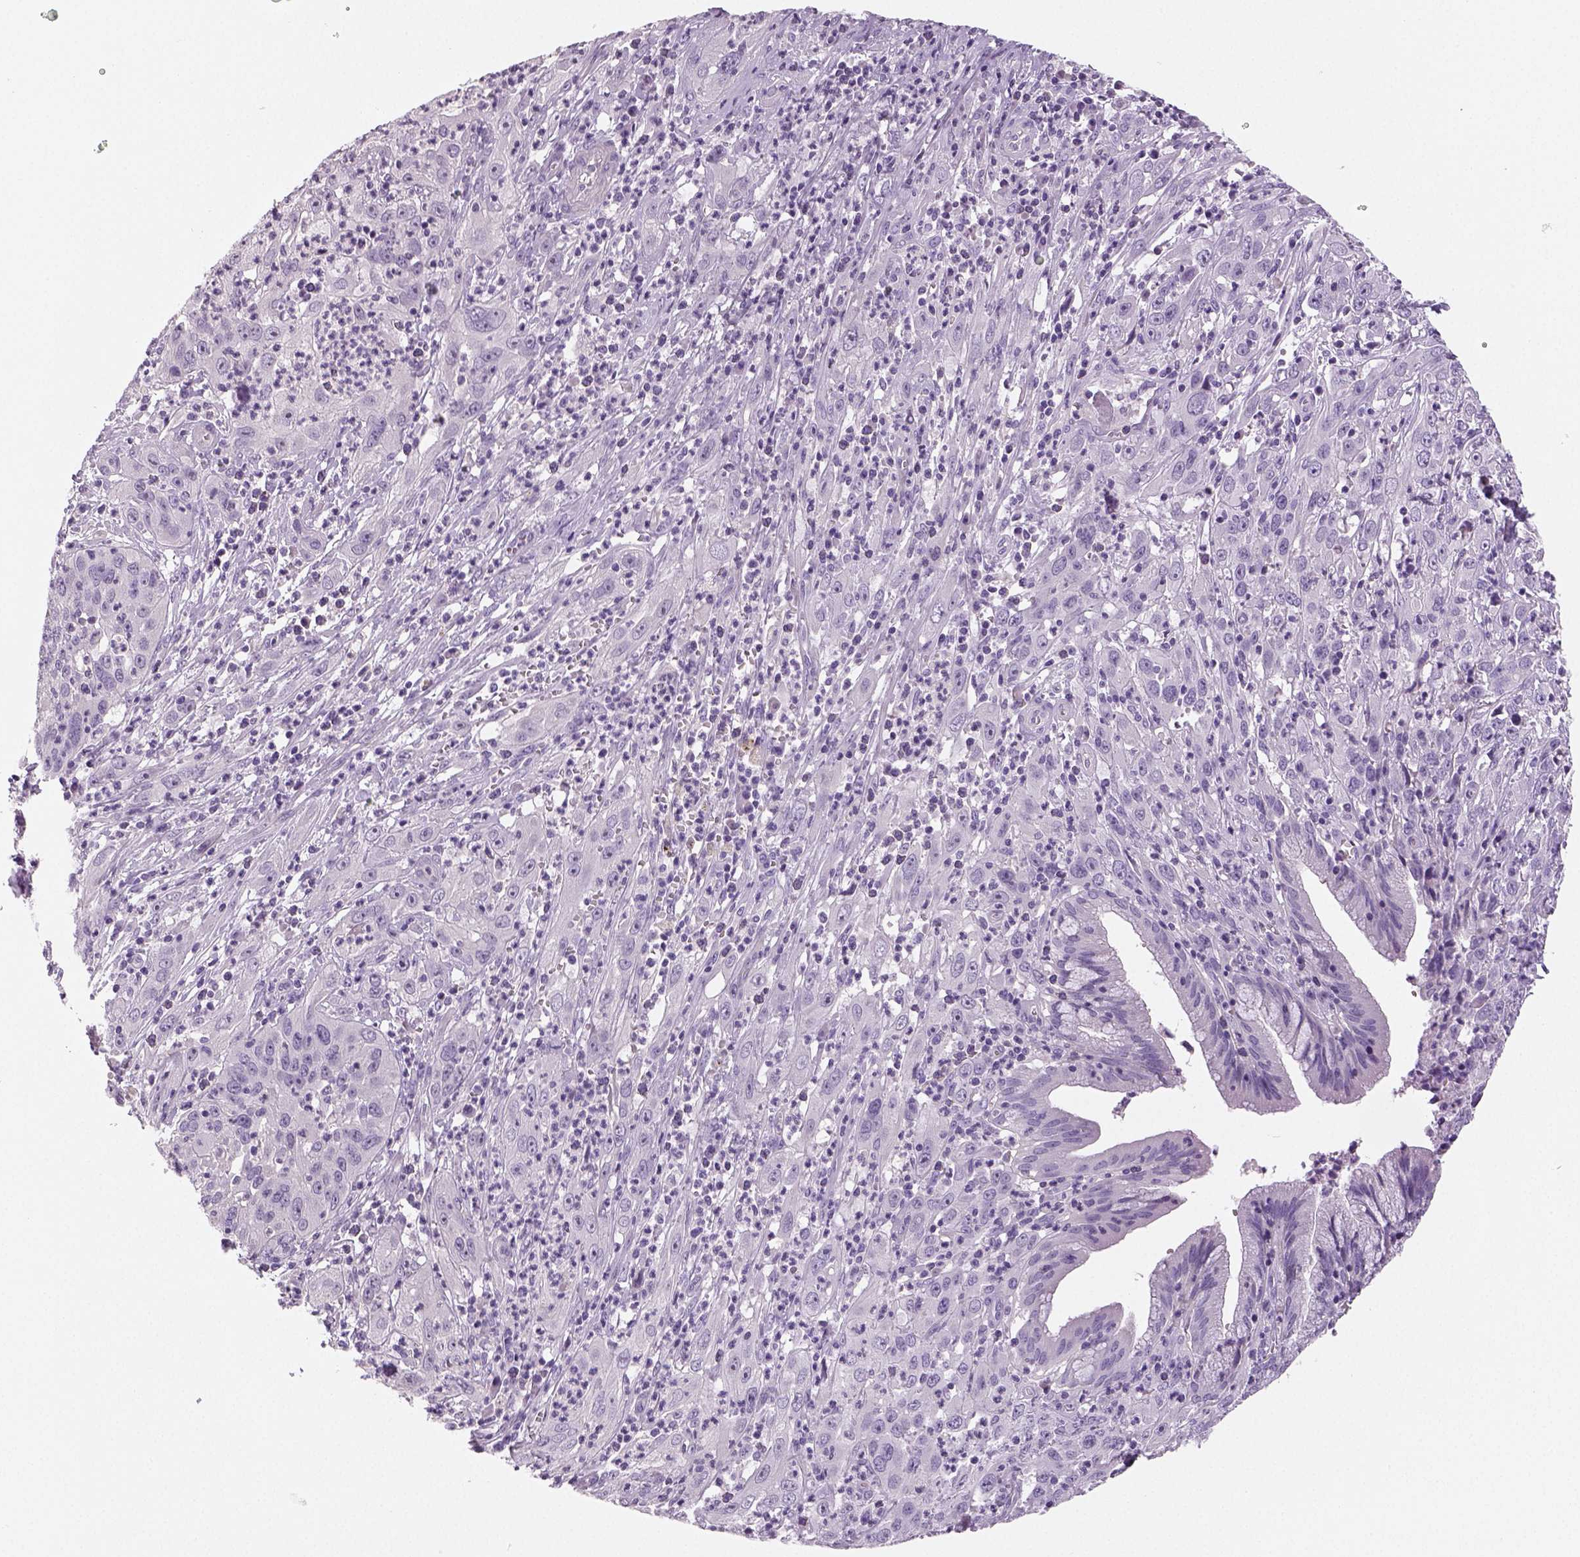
{"staining": {"intensity": "negative", "quantity": "none", "location": "none"}, "tissue": "cervical cancer", "cell_type": "Tumor cells", "image_type": "cancer", "snomed": [{"axis": "morphology", "description": "Squamous cell carcinoma, NOS"}, {"axis": "topography", "description": "Cervix"}], "caption": "Cervical squamous cell carcinoma was stained to show a protein in brown. There is no significant expression in tumor cells.", "gene": "TSPAN7", "patient": {"sex": "female", "age": 32}}